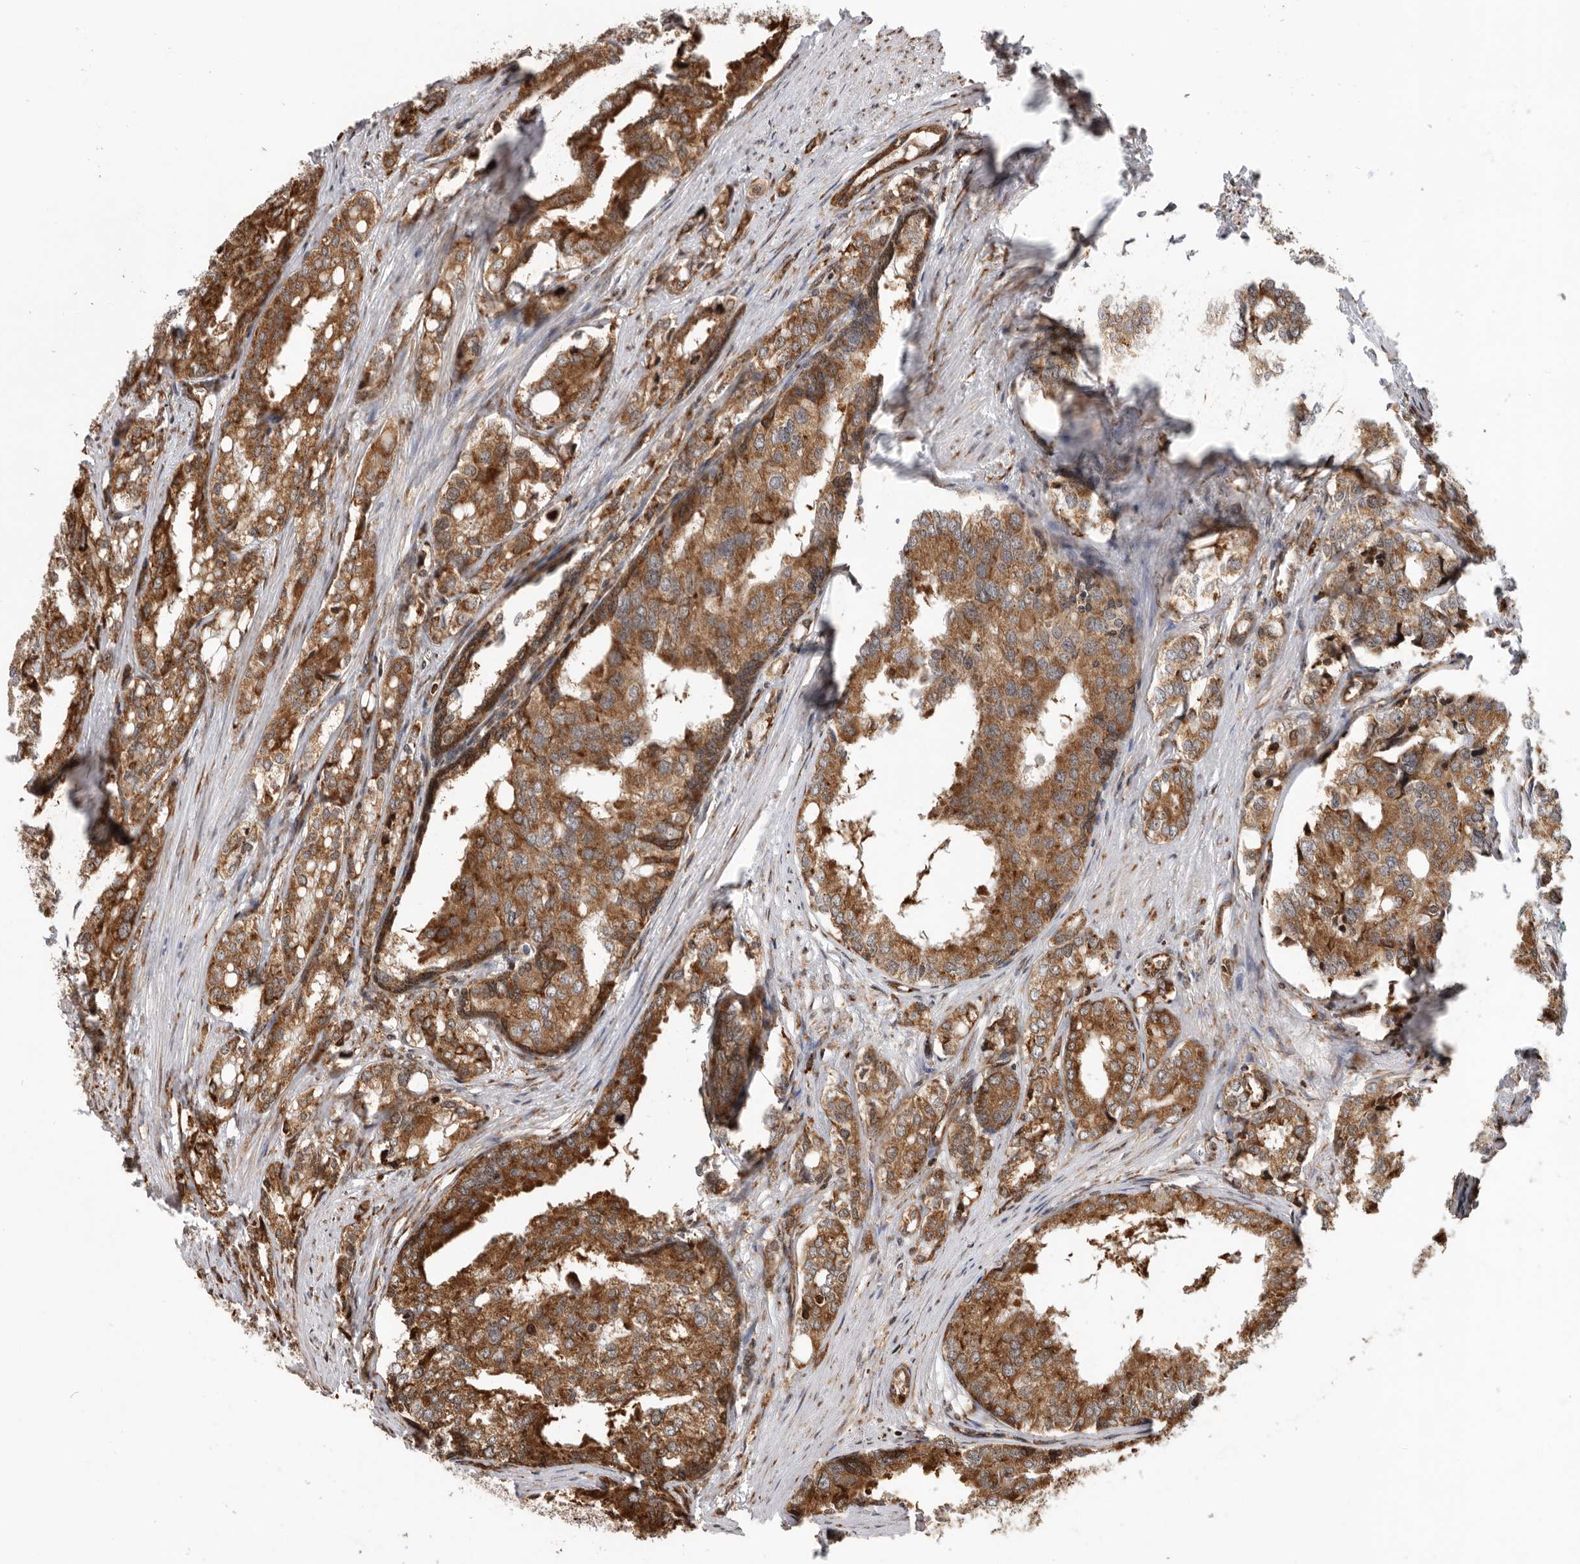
{"staining": {"intensity": "moderate", "quantity": ">75%", "location": "cytoplasmic/membranous"}, "tissue": "prostate cancer", "cell_type": "Tumor cells", "image_type": "cancer", "snomed": [{"axis": "morphology", "description": "Adenocarcinoma, High grade"}, {"axis": "topography", "description": "Prostate"}], "caption": "Adenocarcinoma (high-grade) (prostate) tissue reveals moderate cytoplasmic/membranous positivity in about >75% of tumor cells The protein of interest is shown in brown color, while the nuclei are stained blue.", "gene": "FZD3", "patient": {"sex": "male", "age": 50}}